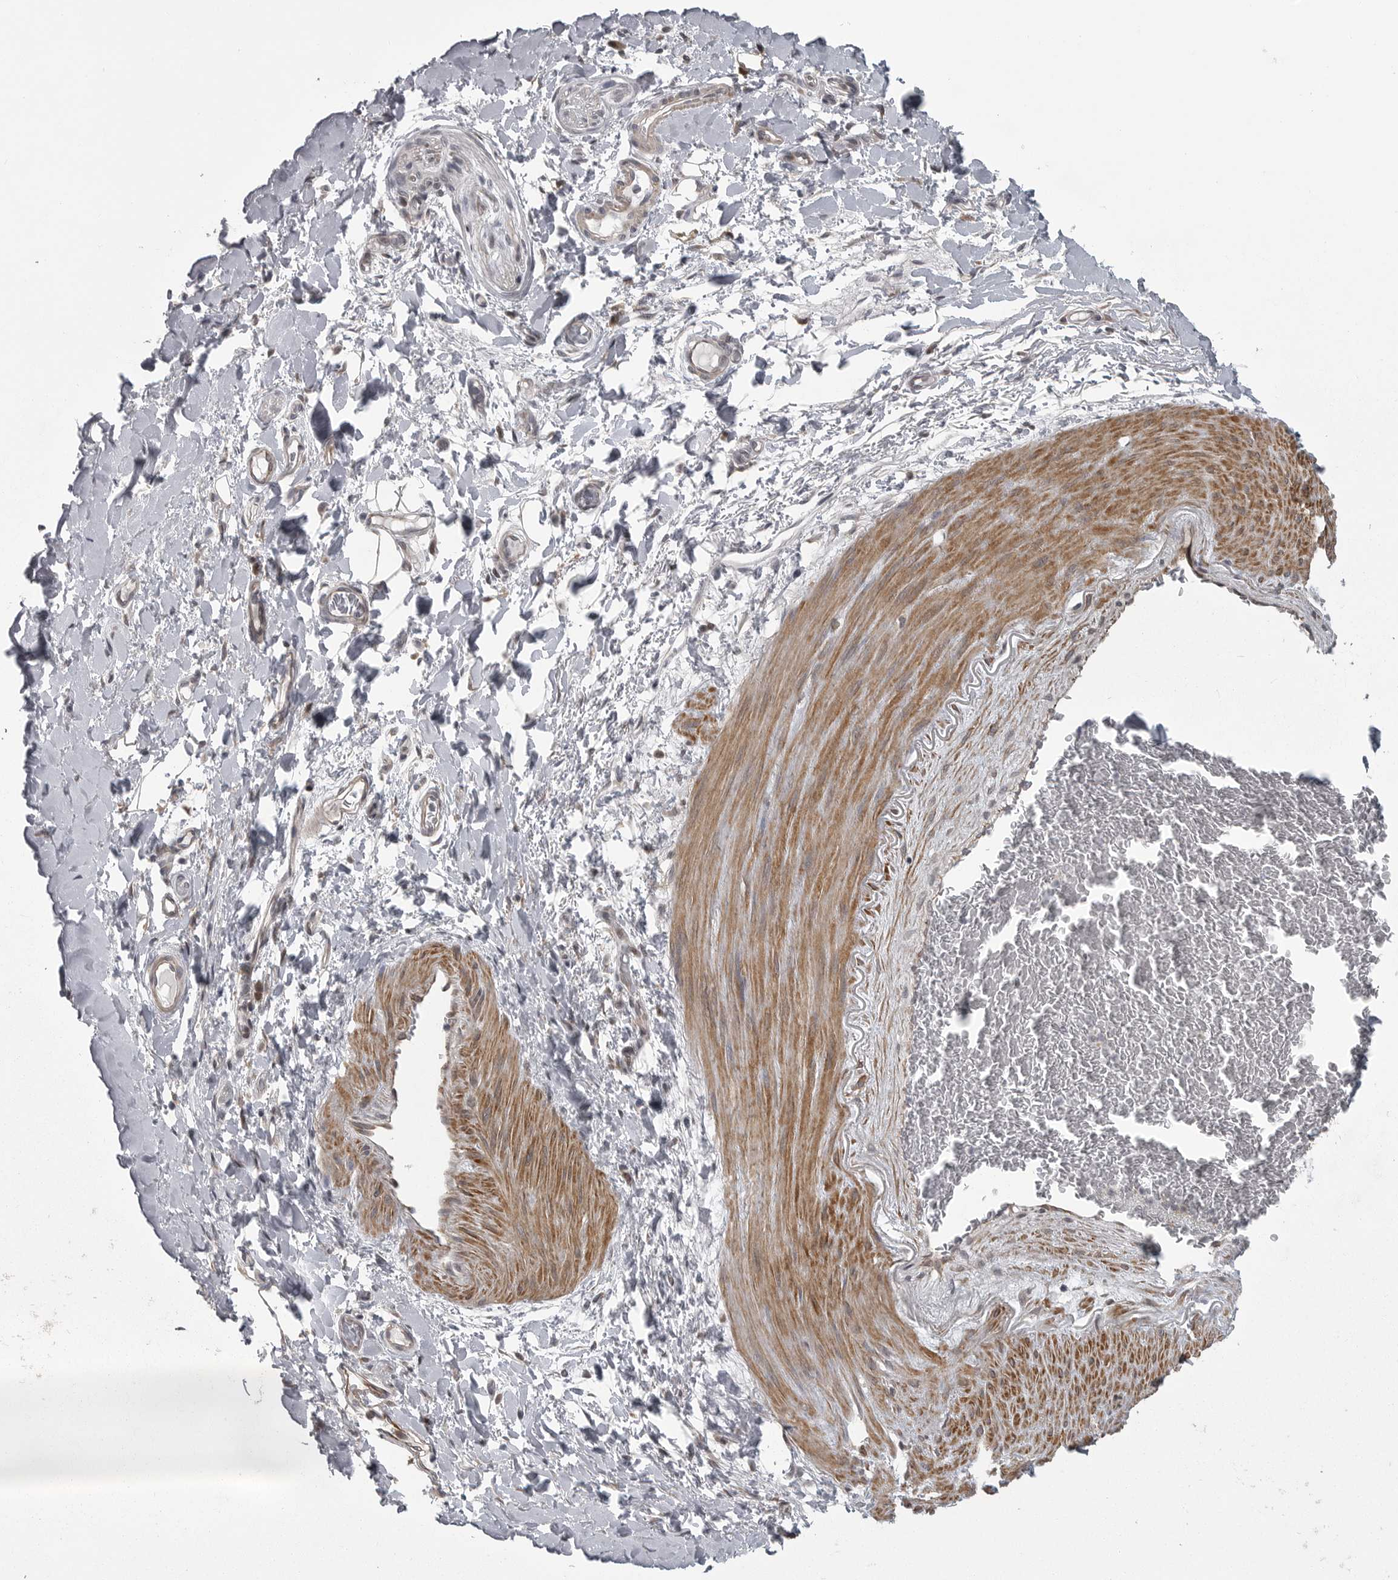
{"staining": {"intensity": "negative", "quantity": "none", "location": "none"}, "tissue": "adipose tissue", "cell_type": "Adipocytes", "image_type": "normal", "snomed": [{"axis": "morphology", "description": "Normal tissue, NOS"}, {"axis": "morphology", "description": "Adenocarcinoma, NOS"}, {"axis": "topography", "description": "Esophagus"}], "caption": "IHC image of normal adipose tissue: adipose tissue stained with DAB (3,3'-diaminobenzidine) exhibits no significant protein expression in adipocytes.", "gene": "PPP1R9A", "patient": {"sex": "male", "age": 62}}